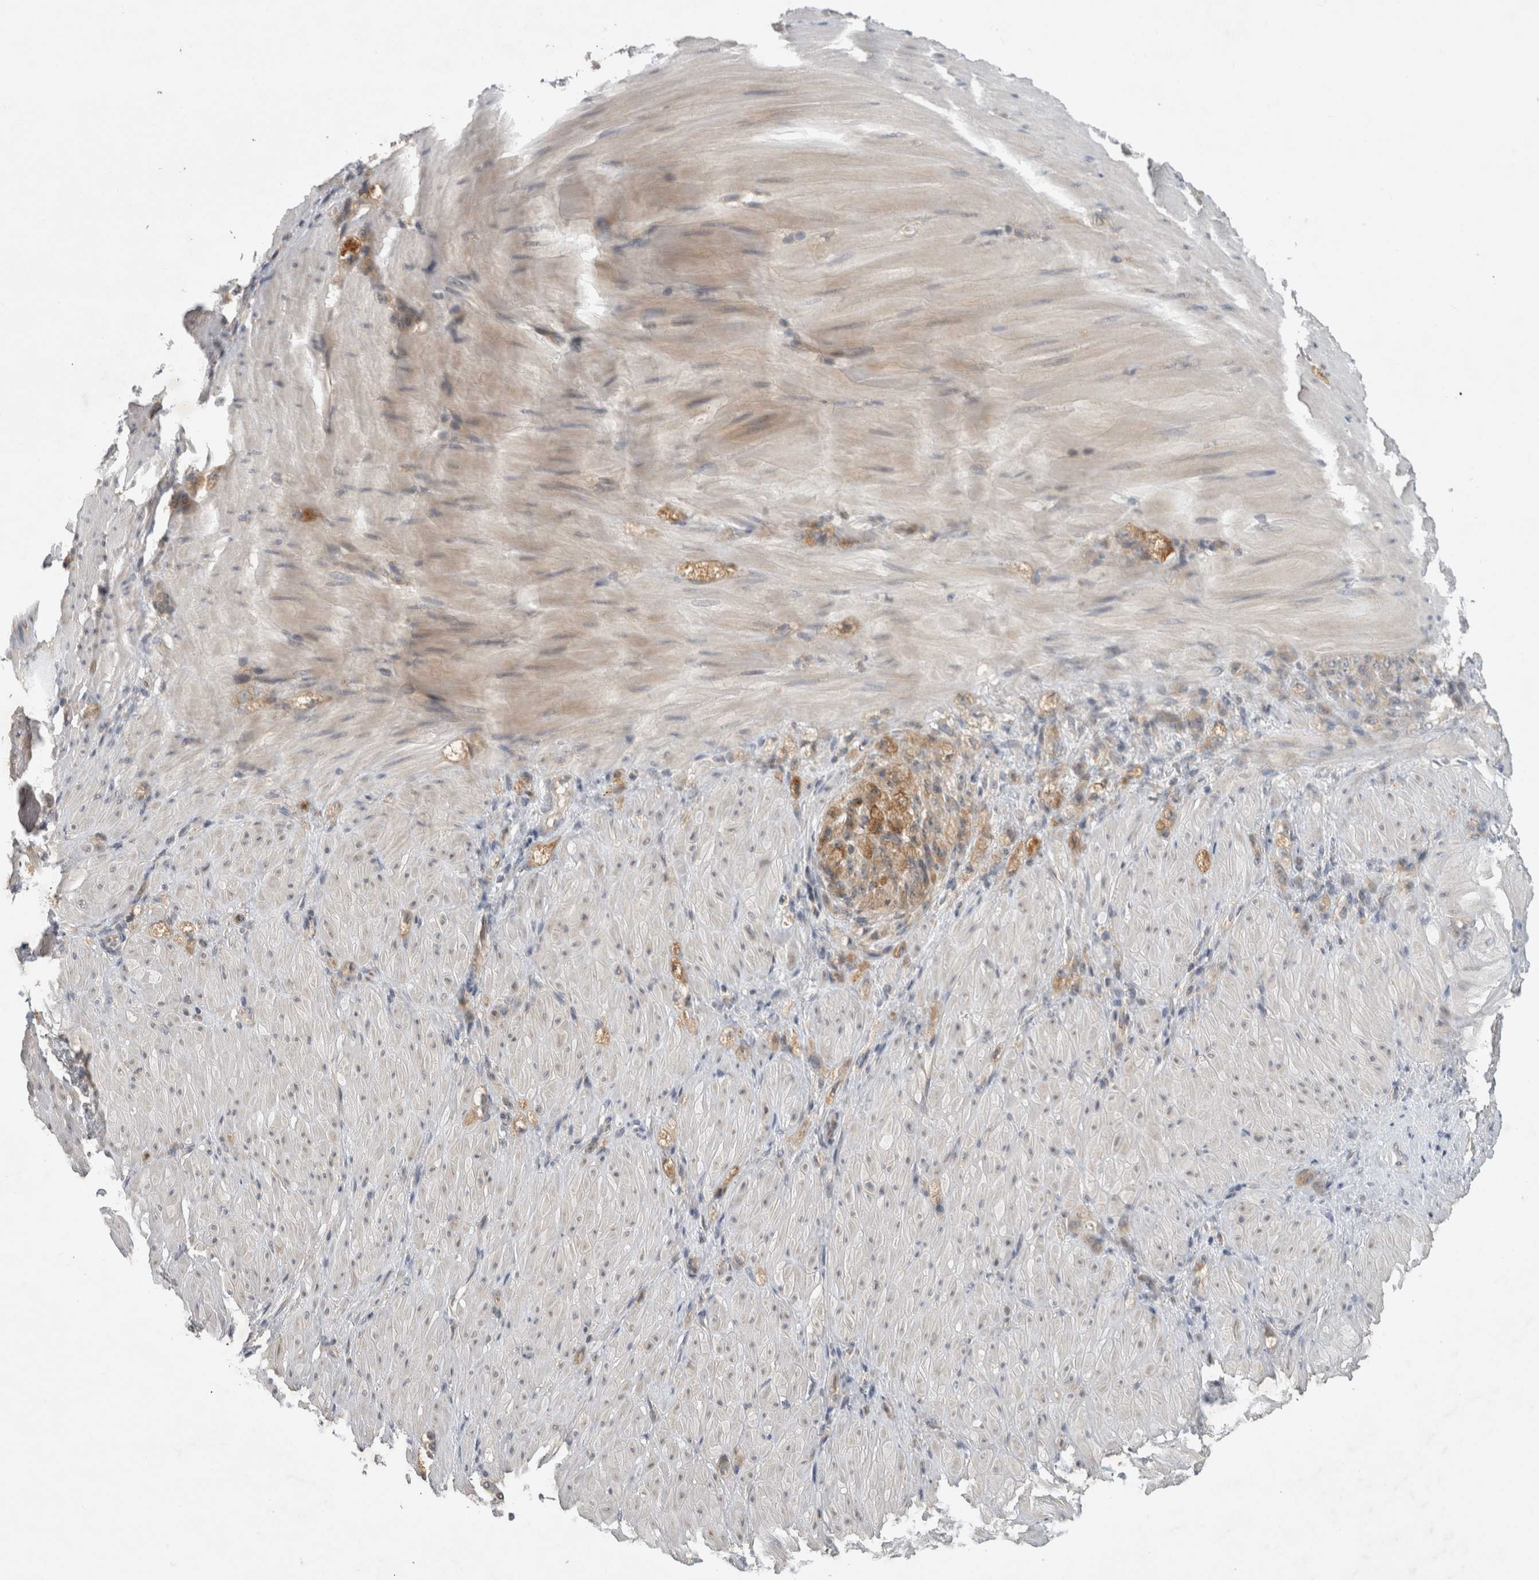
{"staining": {"intensity": "weak", "quantity": ">75%", "location": "cytoplasmic/membranous"}, "tissue": "stomach cancer", "cell_type": "Tumor cells", "image_type": "cancer", "snomed": [{"axis": "morphology", "description": "Normal tissue, NOS"}, {"axis": "morphology", "description": "Adenocarcinoma, NOS"}, {"axis": "topography", "description": "Stomach"}], "caption": "High-power microscopy captured an IHC micrograph of stomach cancer, revealing weak cytoplasmic/membranous expression in approximately >75% of tumor cells. (IHC, brightfield microscopy, high magnification).", "gene": "AASDHPPT", "patient": {"sex": "male", "age": 82}}